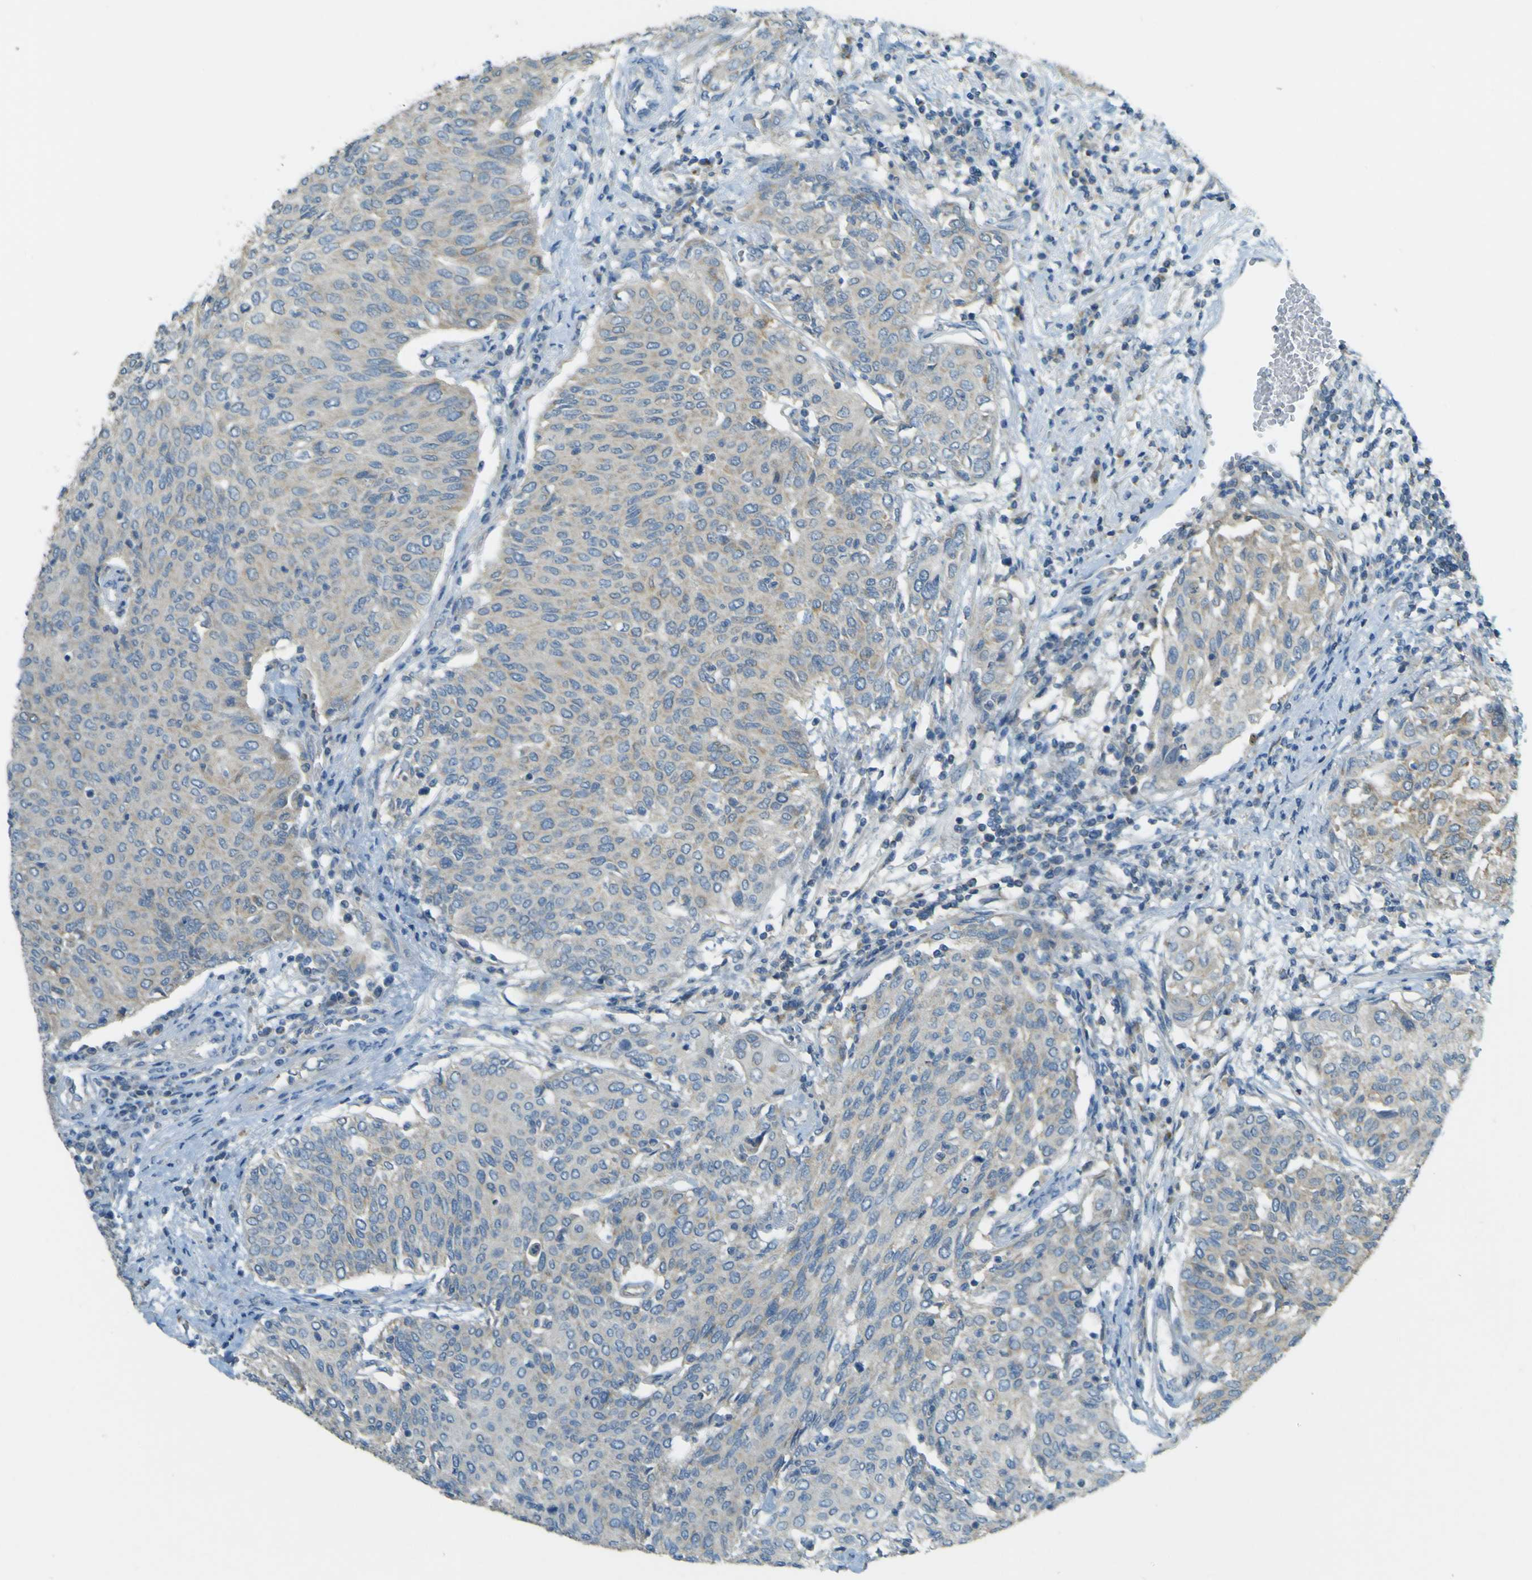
{"staining": {"intensity": "negative", "quantity": "none", "location": "none"}, "tissue": "urothelial cancer", "cell_type": "Tumor cells", "image_type": "cancer", "snomed": [{"axis": "morphology", "description": "Urothelial carcinoma, Low grade"}, {"axis": "topography", "description": "Urinary bladder"}], "caption": "Immunohistochemistry (IHC) histopathology image of urothelial cancer stained for a protein (brown), which exhibits no staining in tumor cells.", "gene": "FKTN", "patient": {"sex": "female", "age": 79}}